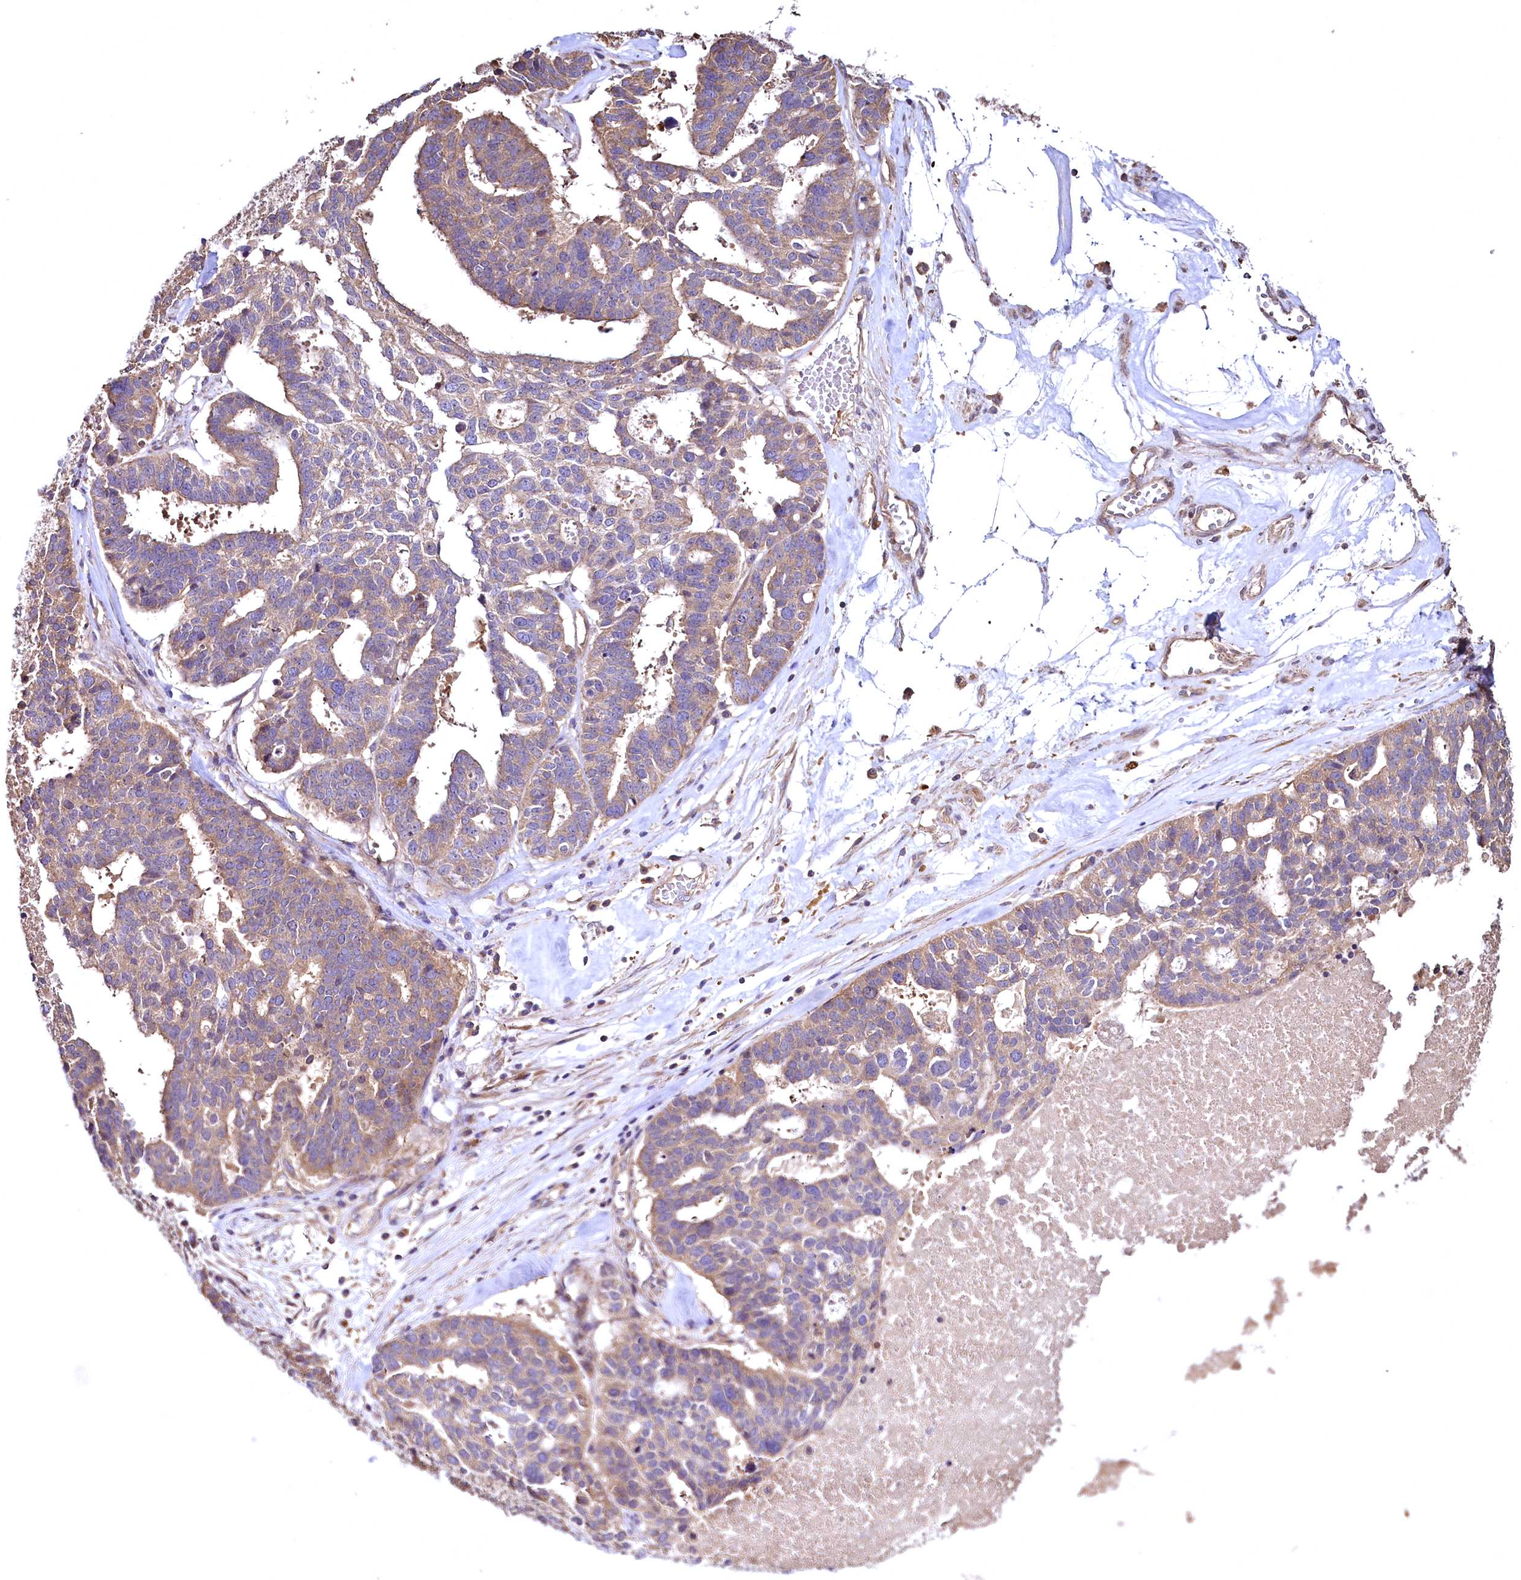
{"staining": {"intensity": "moderate", "quantity": ">75%", "location": "cytoplasmic/membranous"}, "tissue": "ovarian cancer", "cell_type": "Tumor cells", "image_type": "cancer", "snomed": [{"axis": "morphology", "description": "Cystadenocarcinoma, serous, NOS"}, {"axis": "topography", "description": "Ovary"}], "caption": "Immunohistochemical staining of human ovarian cancer (serous cystadenocarcinoma) demonstrates moderate cytoplasmic/membranous protein positivity in approximately >75% of tumor cells.", "gene": "TBCEL", "patient": {"sex": "female", "age": 59}}